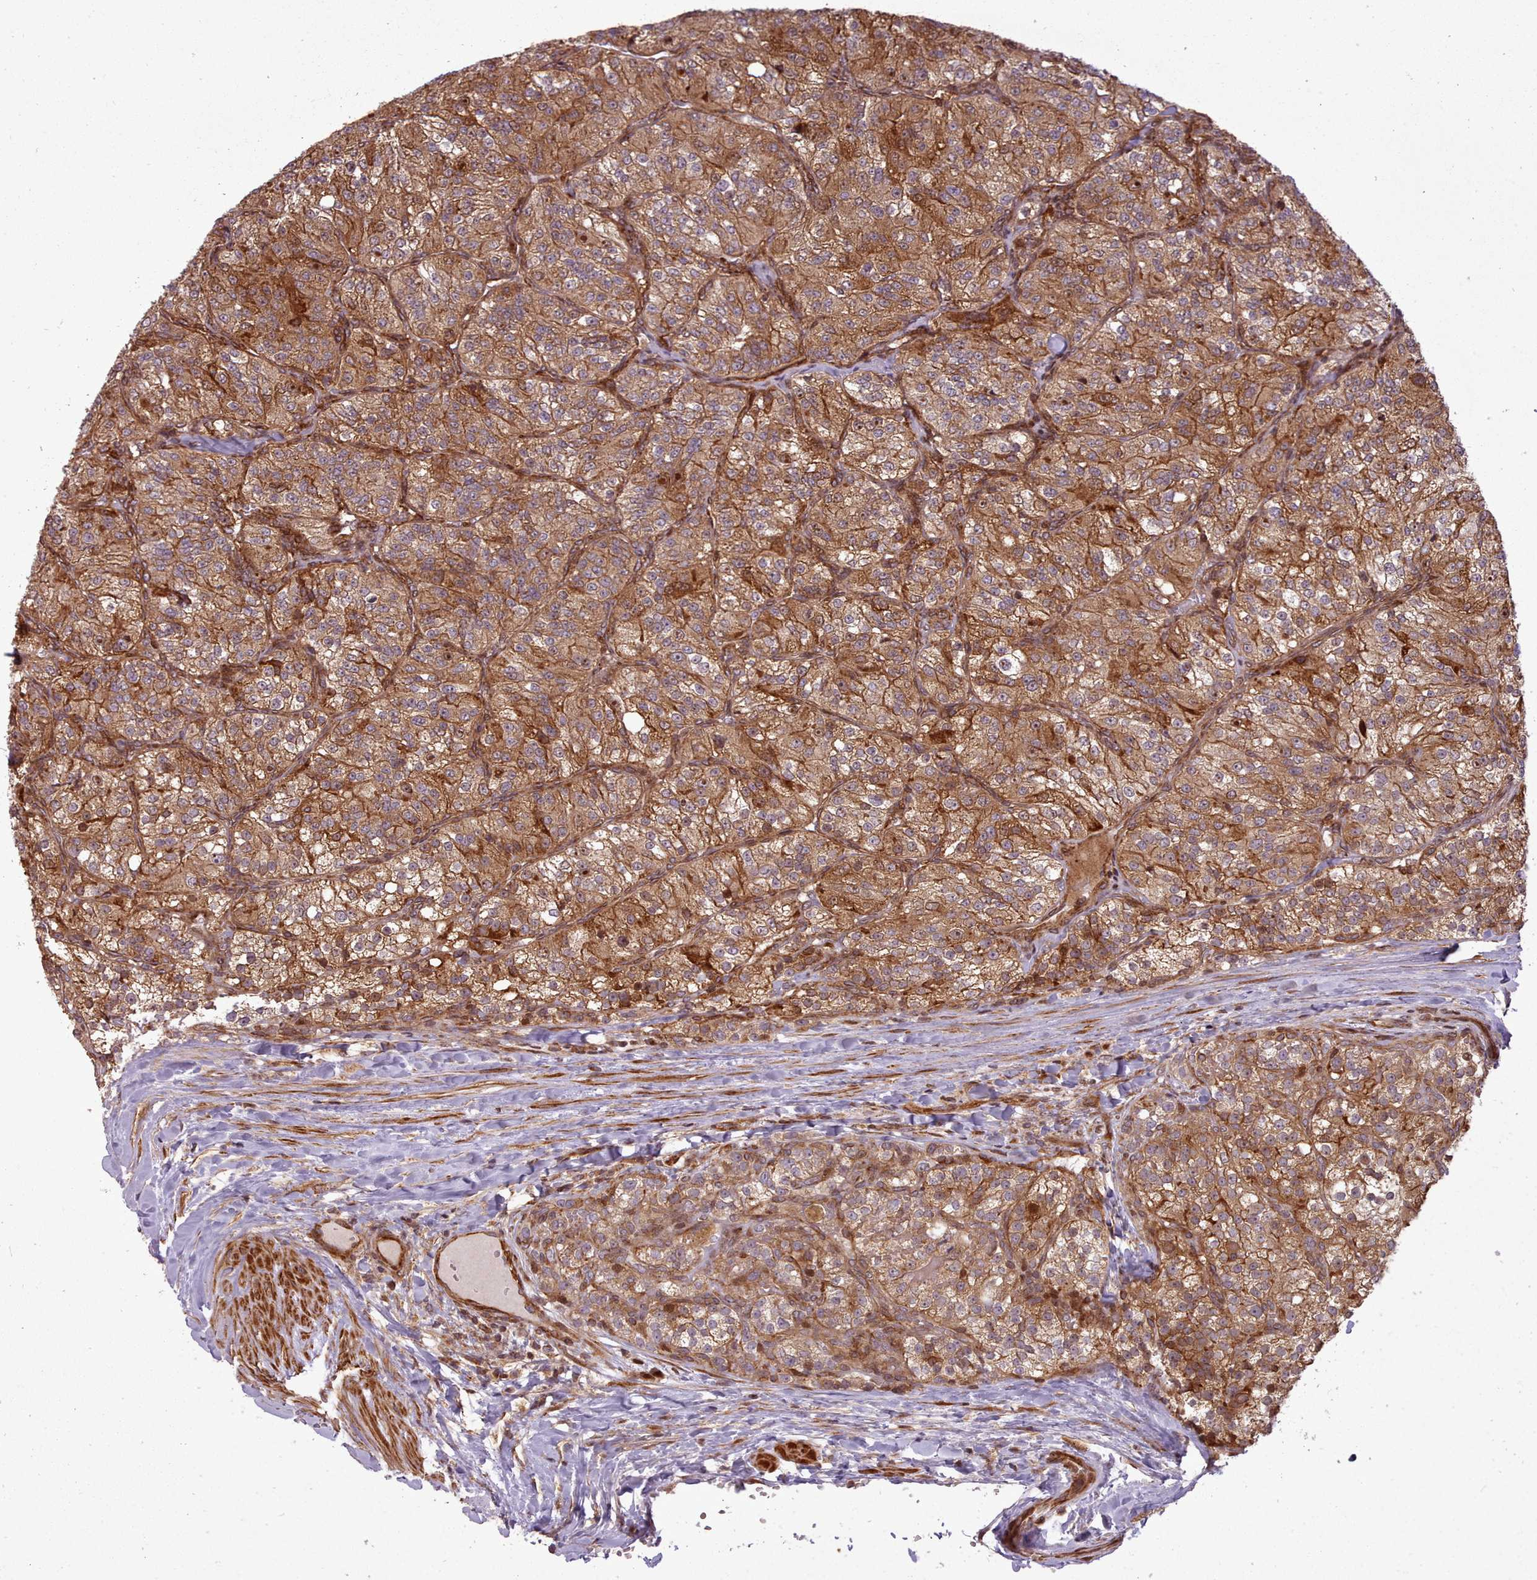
{"staining": {"intensity": "moderate", "quantity": ">75%", "location": "cytoplasmic/membranous"}, "tissue": "renal cancer", "cell_type": "Tumor cells", "image_type": "cancer", "snomed": [{"axis": "morphology", "description": "Adenocarcinoma, NOS"}, {"axis": "topography", "description": "Kidney"}], "caption": "Brown immunohistochemical staining in renal cancer demonstrates moderate cytoplasmic/membranous expression in approximately >75% of tumor cells.", "gene": "NLRP7", "patient": {"sex": "female", "age": 63}}